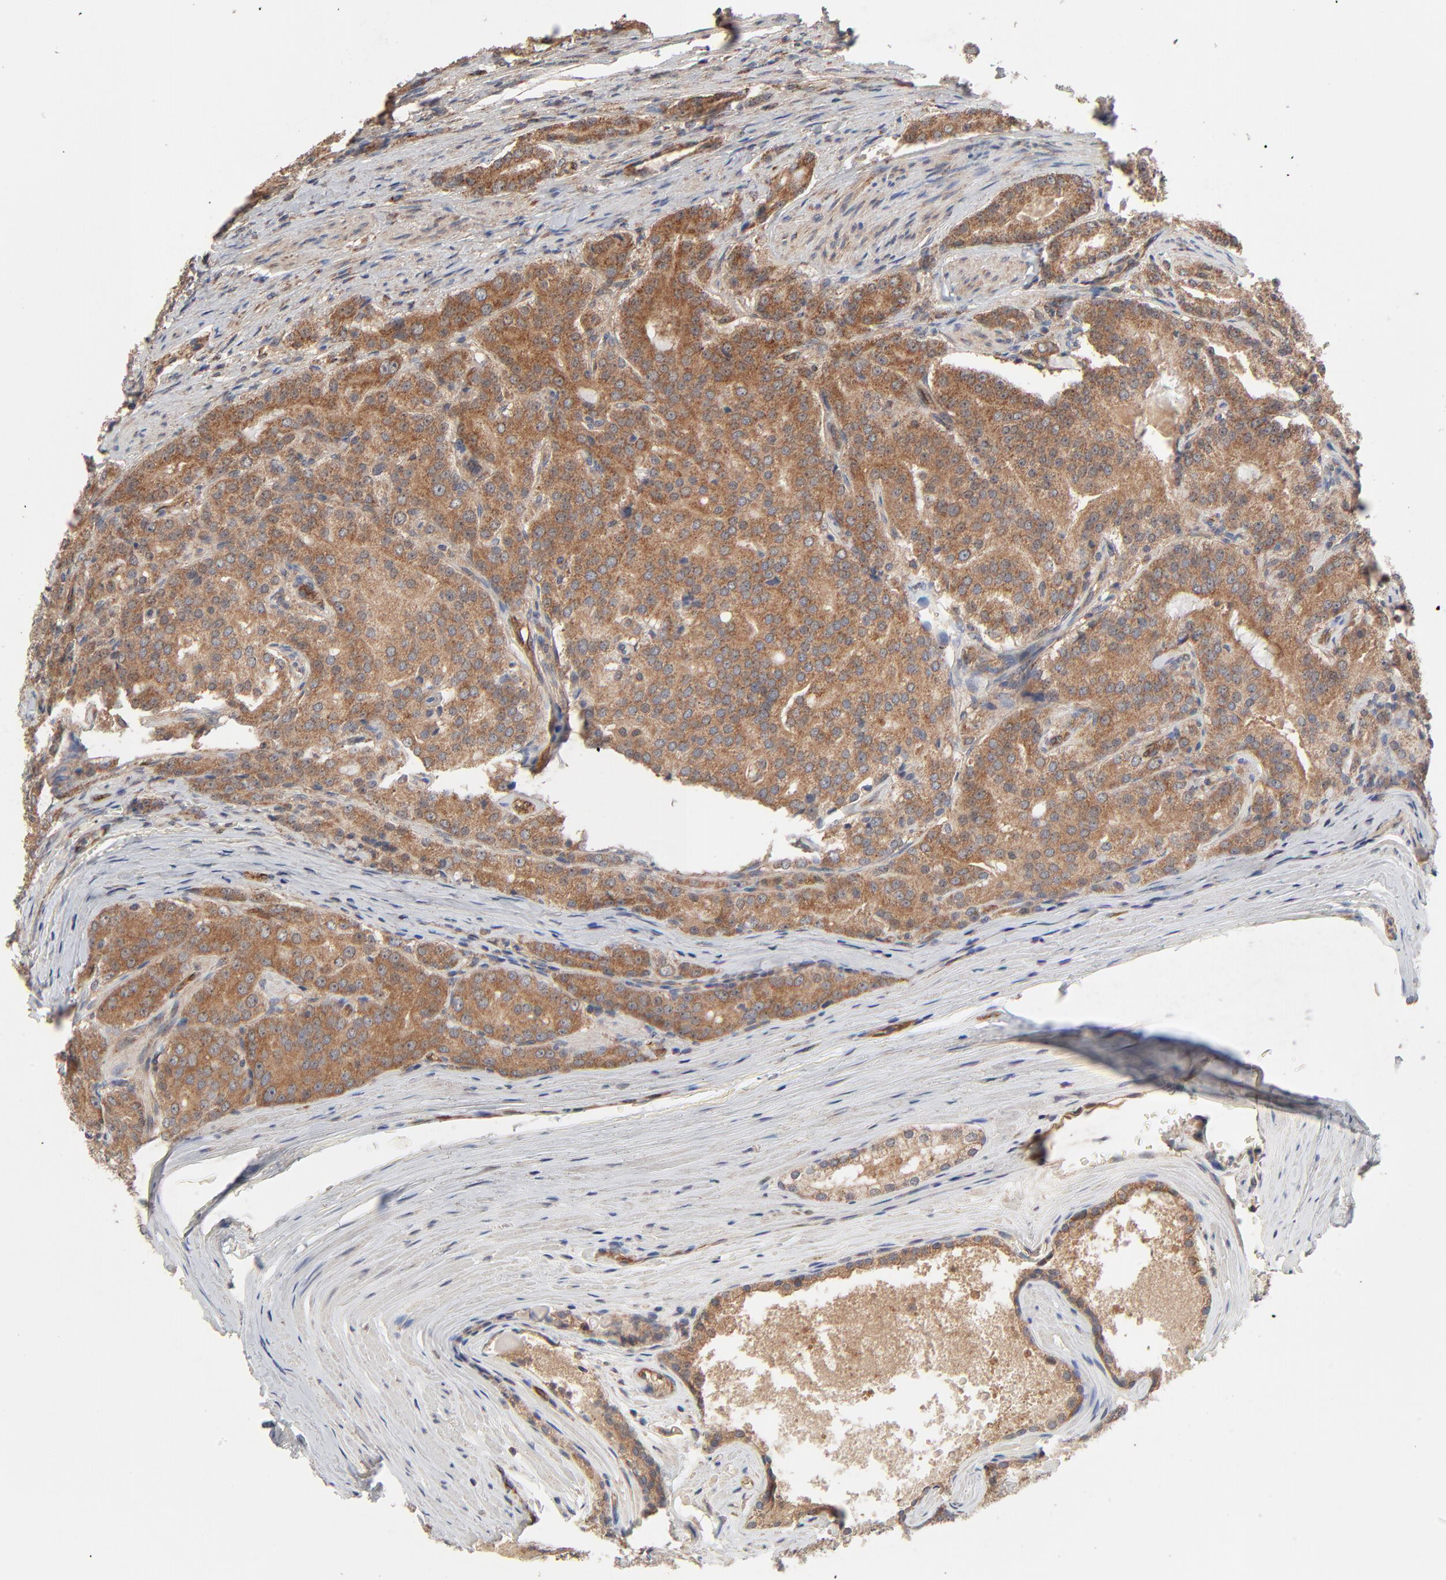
{"staining": {"intensity": "moderate", "quantity": ">75%", "location": "cytoplasmic/membranous"}, "tissue": "prostate cancer", "cell_type": "Tumor cells", "image_type": "cancer", "snomed": [{"axis": "morphology", "description": "Adenocarcinoma, Medium grade"}, {"axis": "topography", "description": "Prostate"}], "caption": "A brown stain highlights moderate cytoplasmic/membranous expression of a protein in human medium-grade adenocarcinoma (prostate) tumor cells.", "gene": "ABLIM3", "patient": {"sex": "male", "age": 72}}